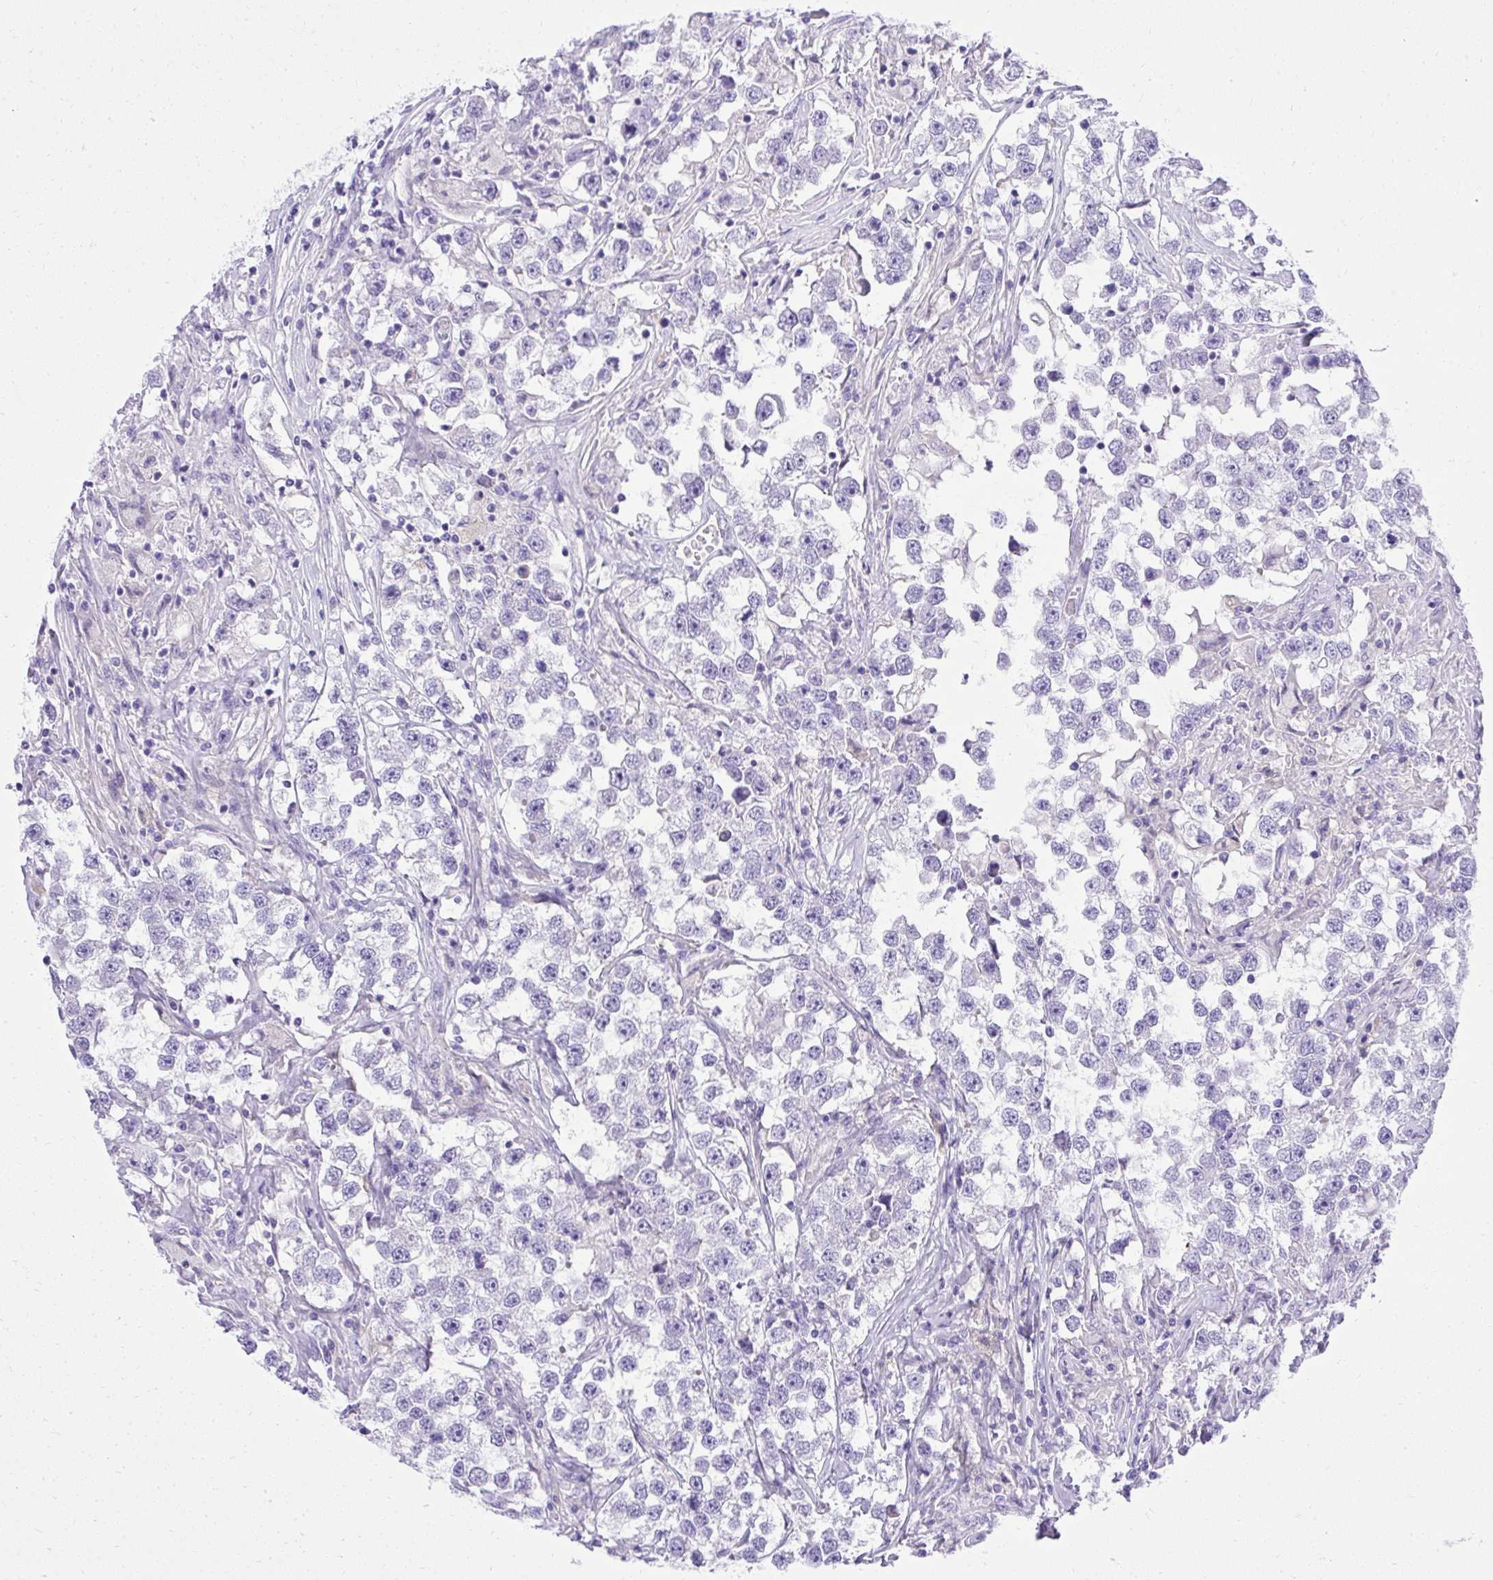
{"staining": {"intensity": "negative", "quantity": "none", "location": "none"}, "tissue": "testis cancer", "cell_type": "Tumor cells", "image_type": "cancer", "snomed": [{"axis": "morphology", "description": "Seminoma, NOS"}, {"axis": "topography", "description": "Testis"}], "caption": "Testis seminoma was stained to show a protein in brown. There is no significant staining in tumor cells.", "gene": "ST6GALNAC3", "patient": {"sex": "male", "age": 46}}